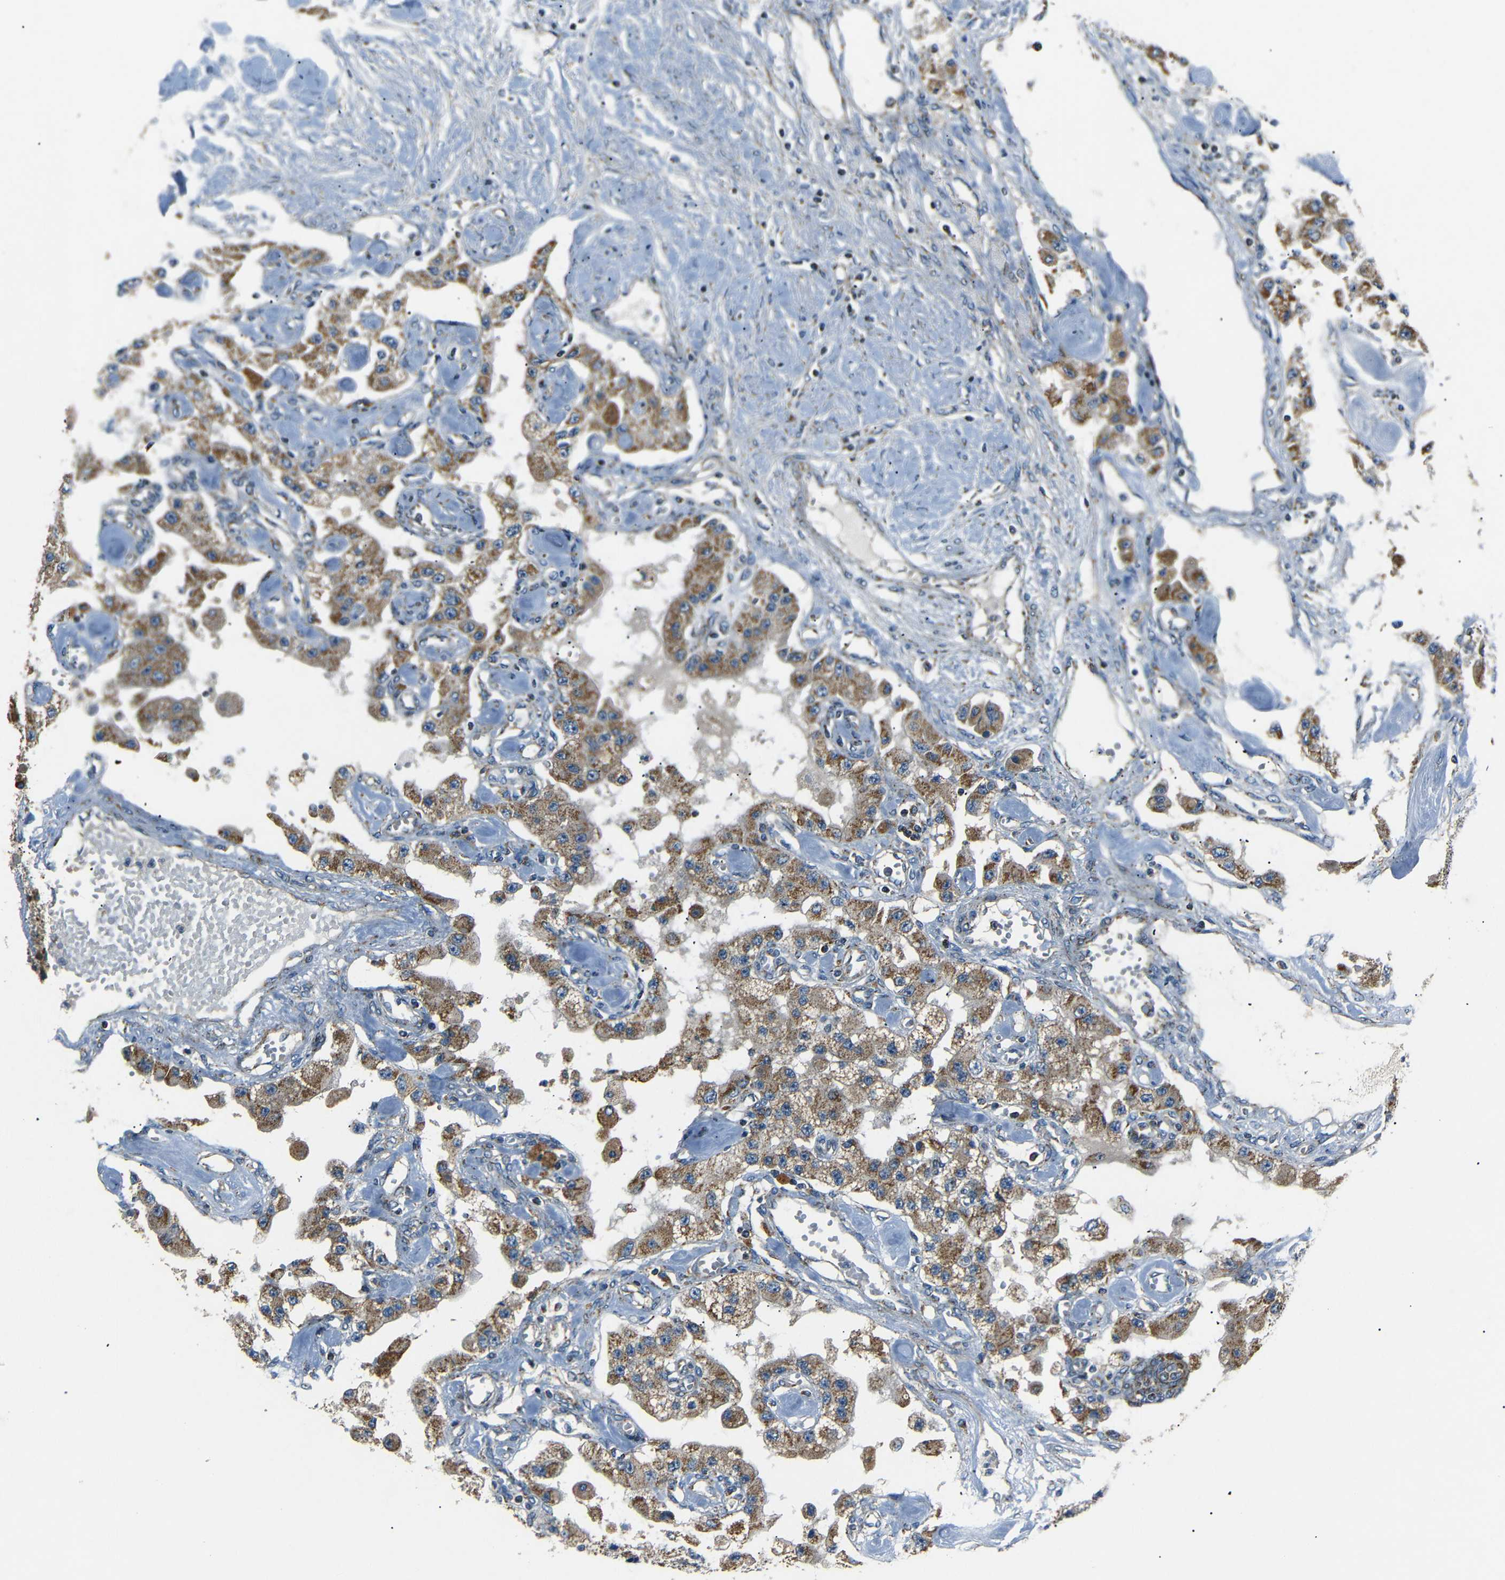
{"staining": {"intensity": "moderate", "quantity": ">75%", "location": "cytoplasmic/membranous"}, "tissue": "carcinoid", "cell_type": "Tumor cells", "image_type": "cancer", "snomed": [{"axis": "morphology", "description": "Carcinoid, malignant, NOS"}, {"axis": "topography", "description": "Pancreas"}], "caption": "DAB immunohistochemical staining of human carcinoid reveals moderate cytoplasmic/membranous protein positivity in about >75% of tumor cells.", "gene": "NETO2", "patient": {"sex": "male", "age": 41}}